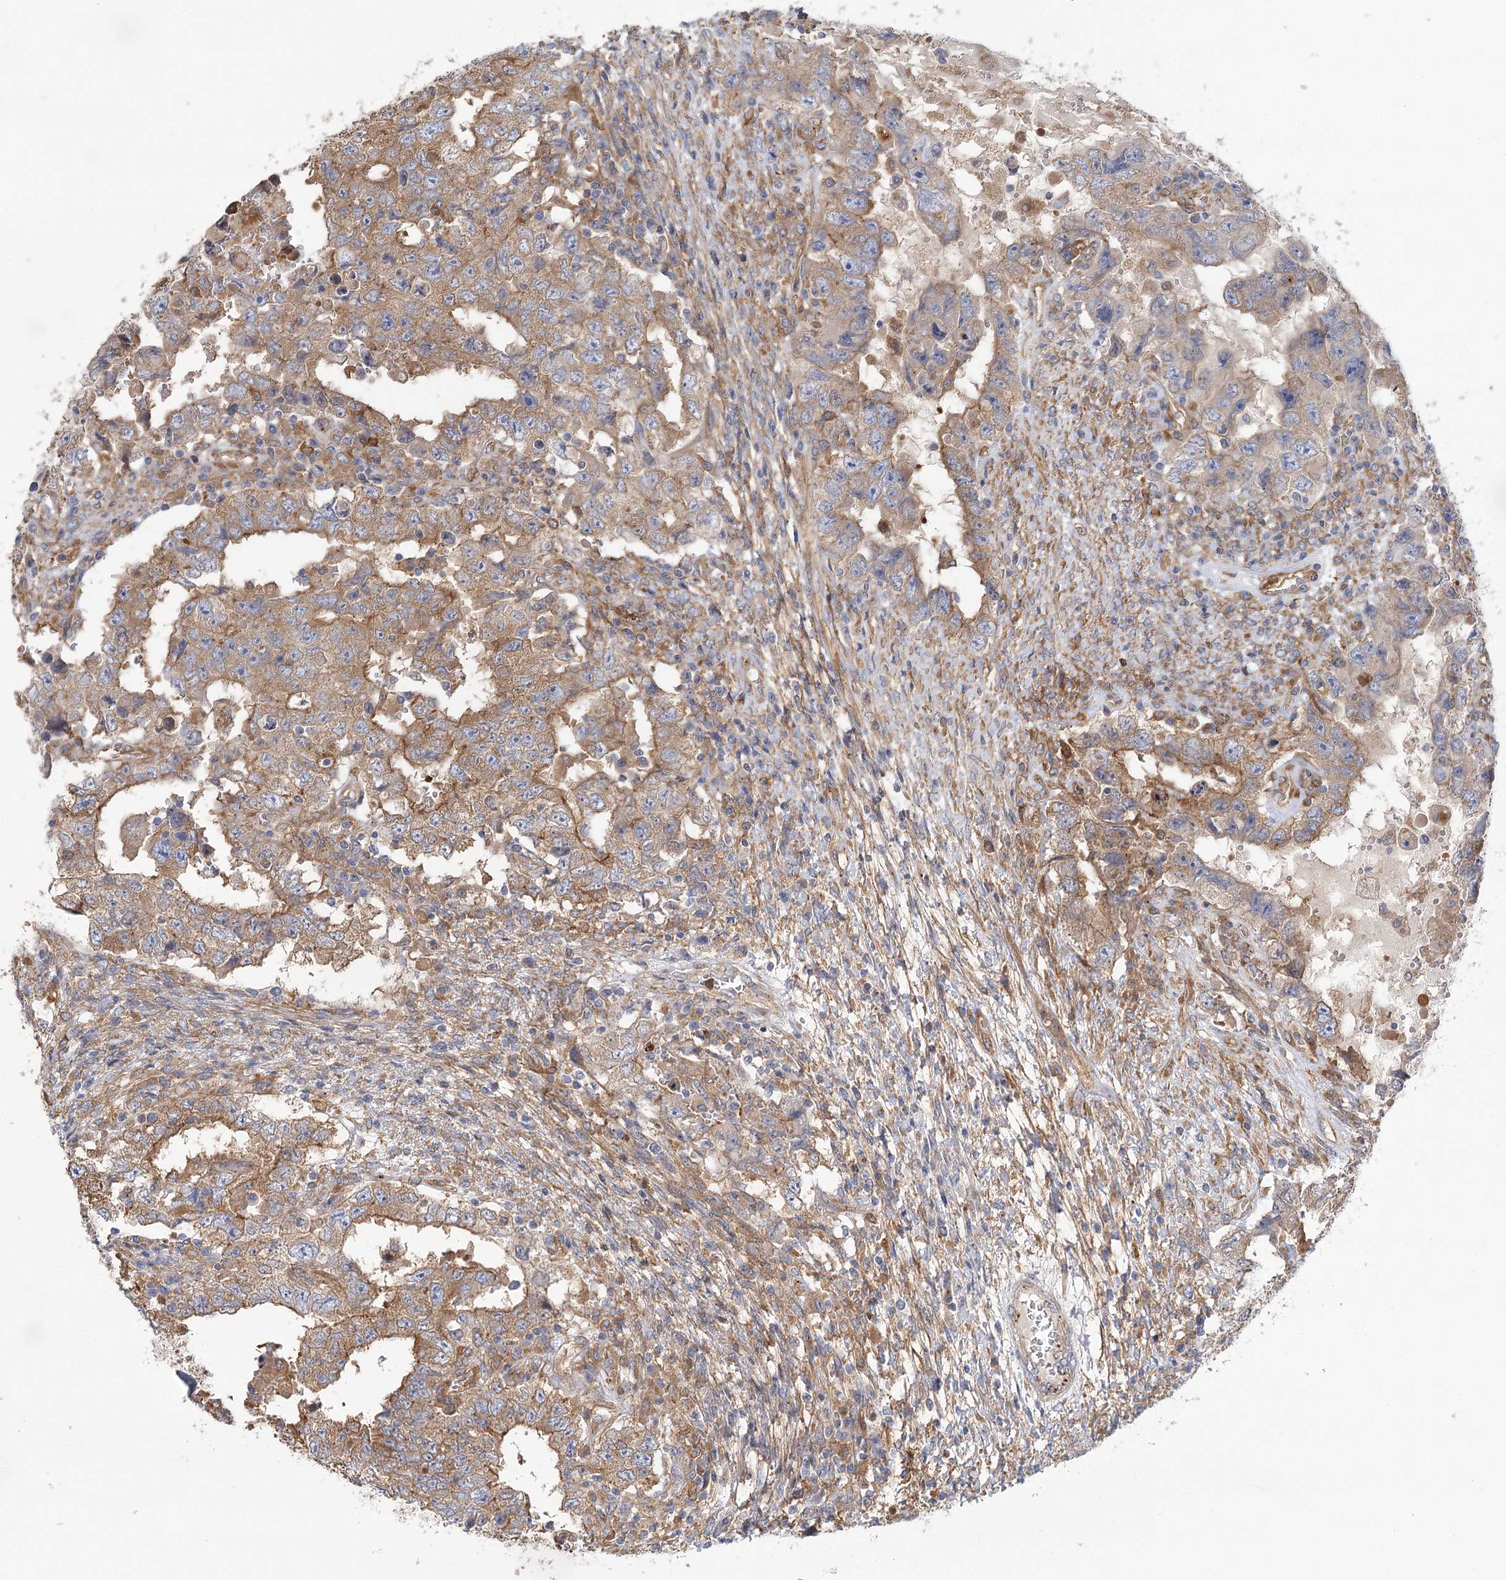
{"staining": {"intensity": "moderate", "quantity": ">75%", "location": "cytoplasmic/membranous"}, "tissue": "testis cancer", "cell_type": "Tumor cells", "image_type": "cancer", "snomed": [{"axis": "morphology", "description": "Carcinoma, Embryonal, NOS"}, {"axis": "topography", "description": "Testis"}], "caption": "There is medium levels of moderate cytoplasmic/membranous positivity in tumor cells of embryonal carcinoma (testis), as demonstrated by immunohistochemical staining (brown color).", "gene": "GUSB", "patient": {"sex": "male", "age": 26}}